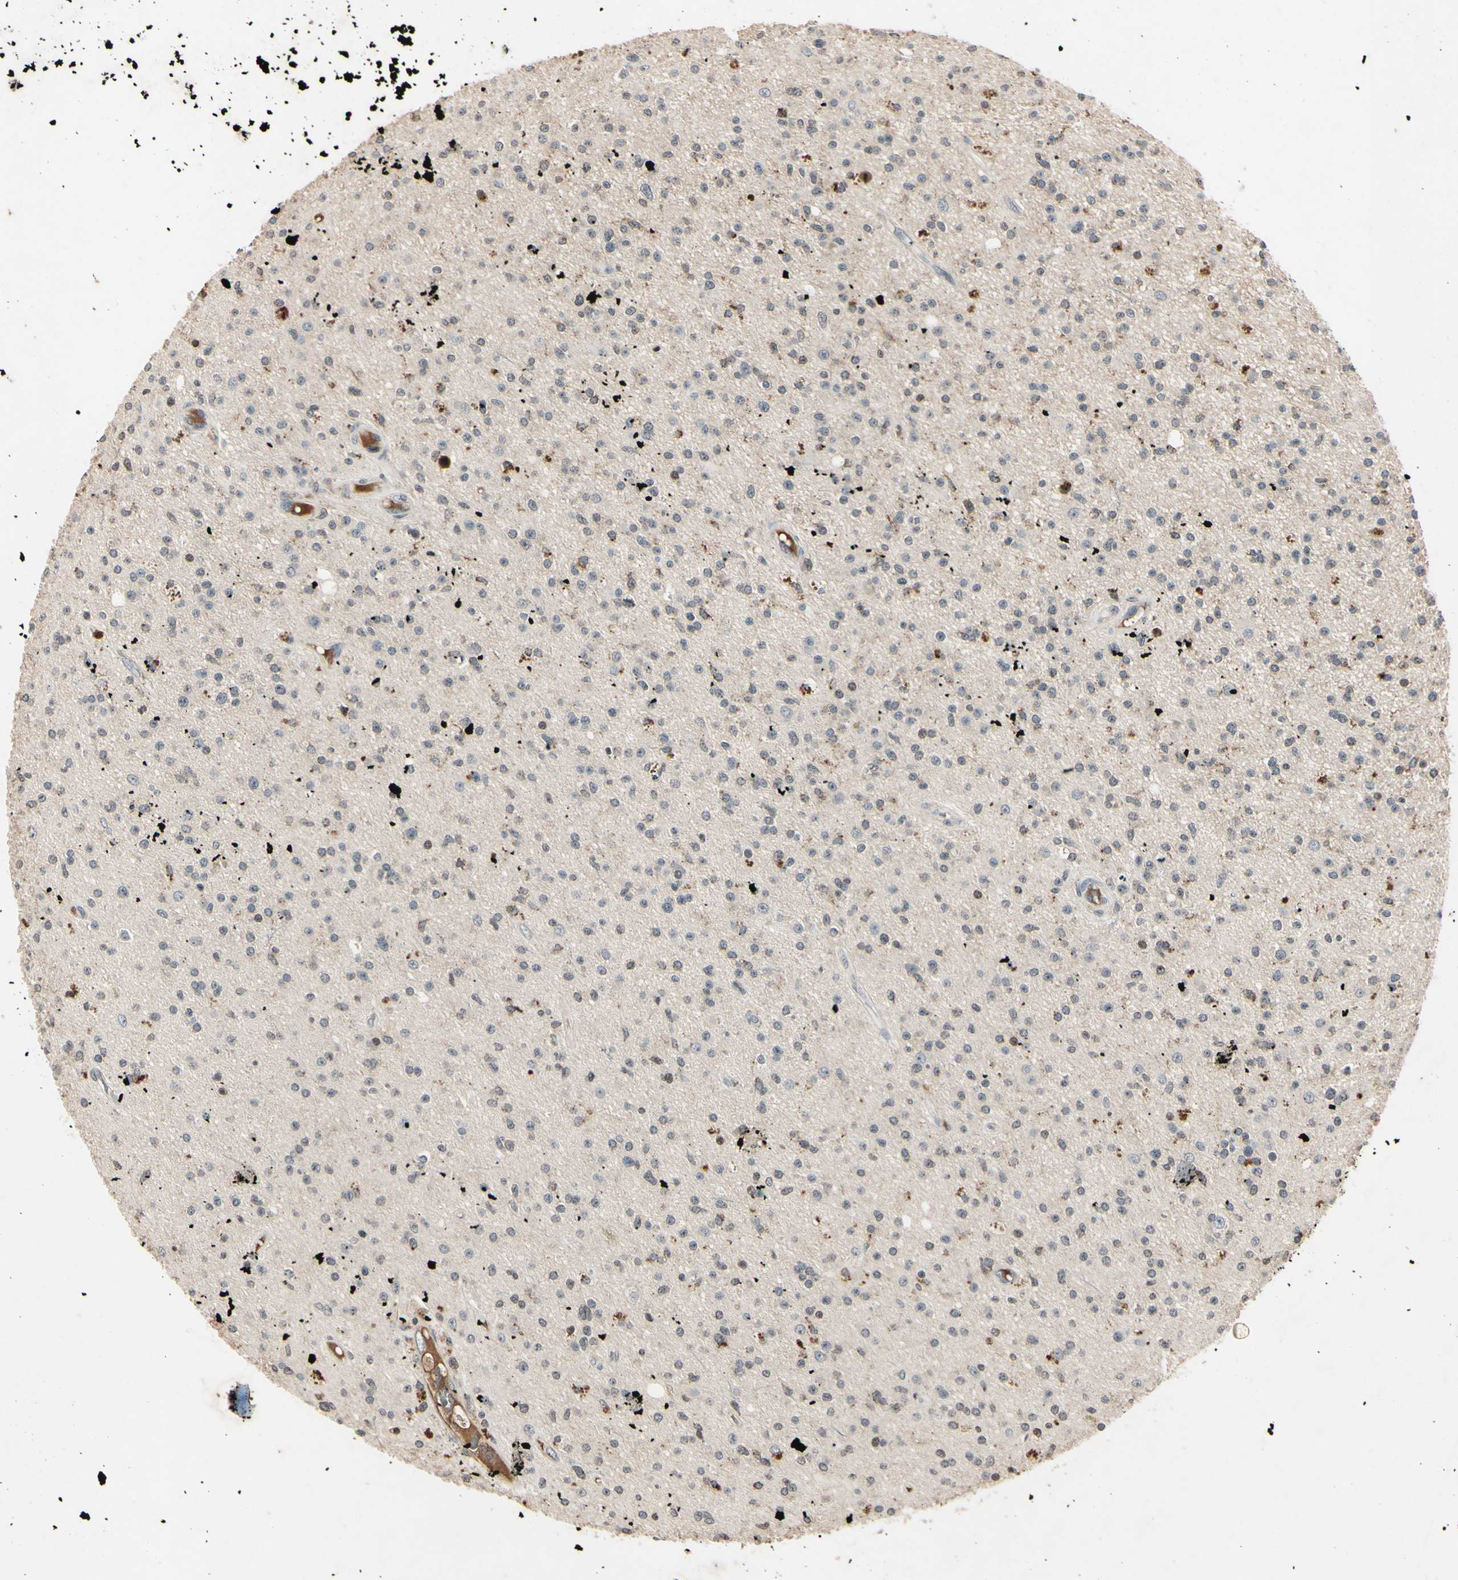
{"staining": {"intensity": "moderate", "quantity": "<25%", "location": "cytoplasmic/membranous"}, "tissue": "glioma", "cell_type": "Tumor cells", "image_type": "cancer", "snomed": [{"axis": "morphology", "description": "Glioma, malignant, High grade"}, {"axis": "topography", "description": "Brain"}], "caption": "The immunohistochemical stain labels moderate cytoplasmic/membranous expression in tumor cells of glioma tissue.", "gene": "AEBP1", "patient": {"sex": "male", "age": 33}}